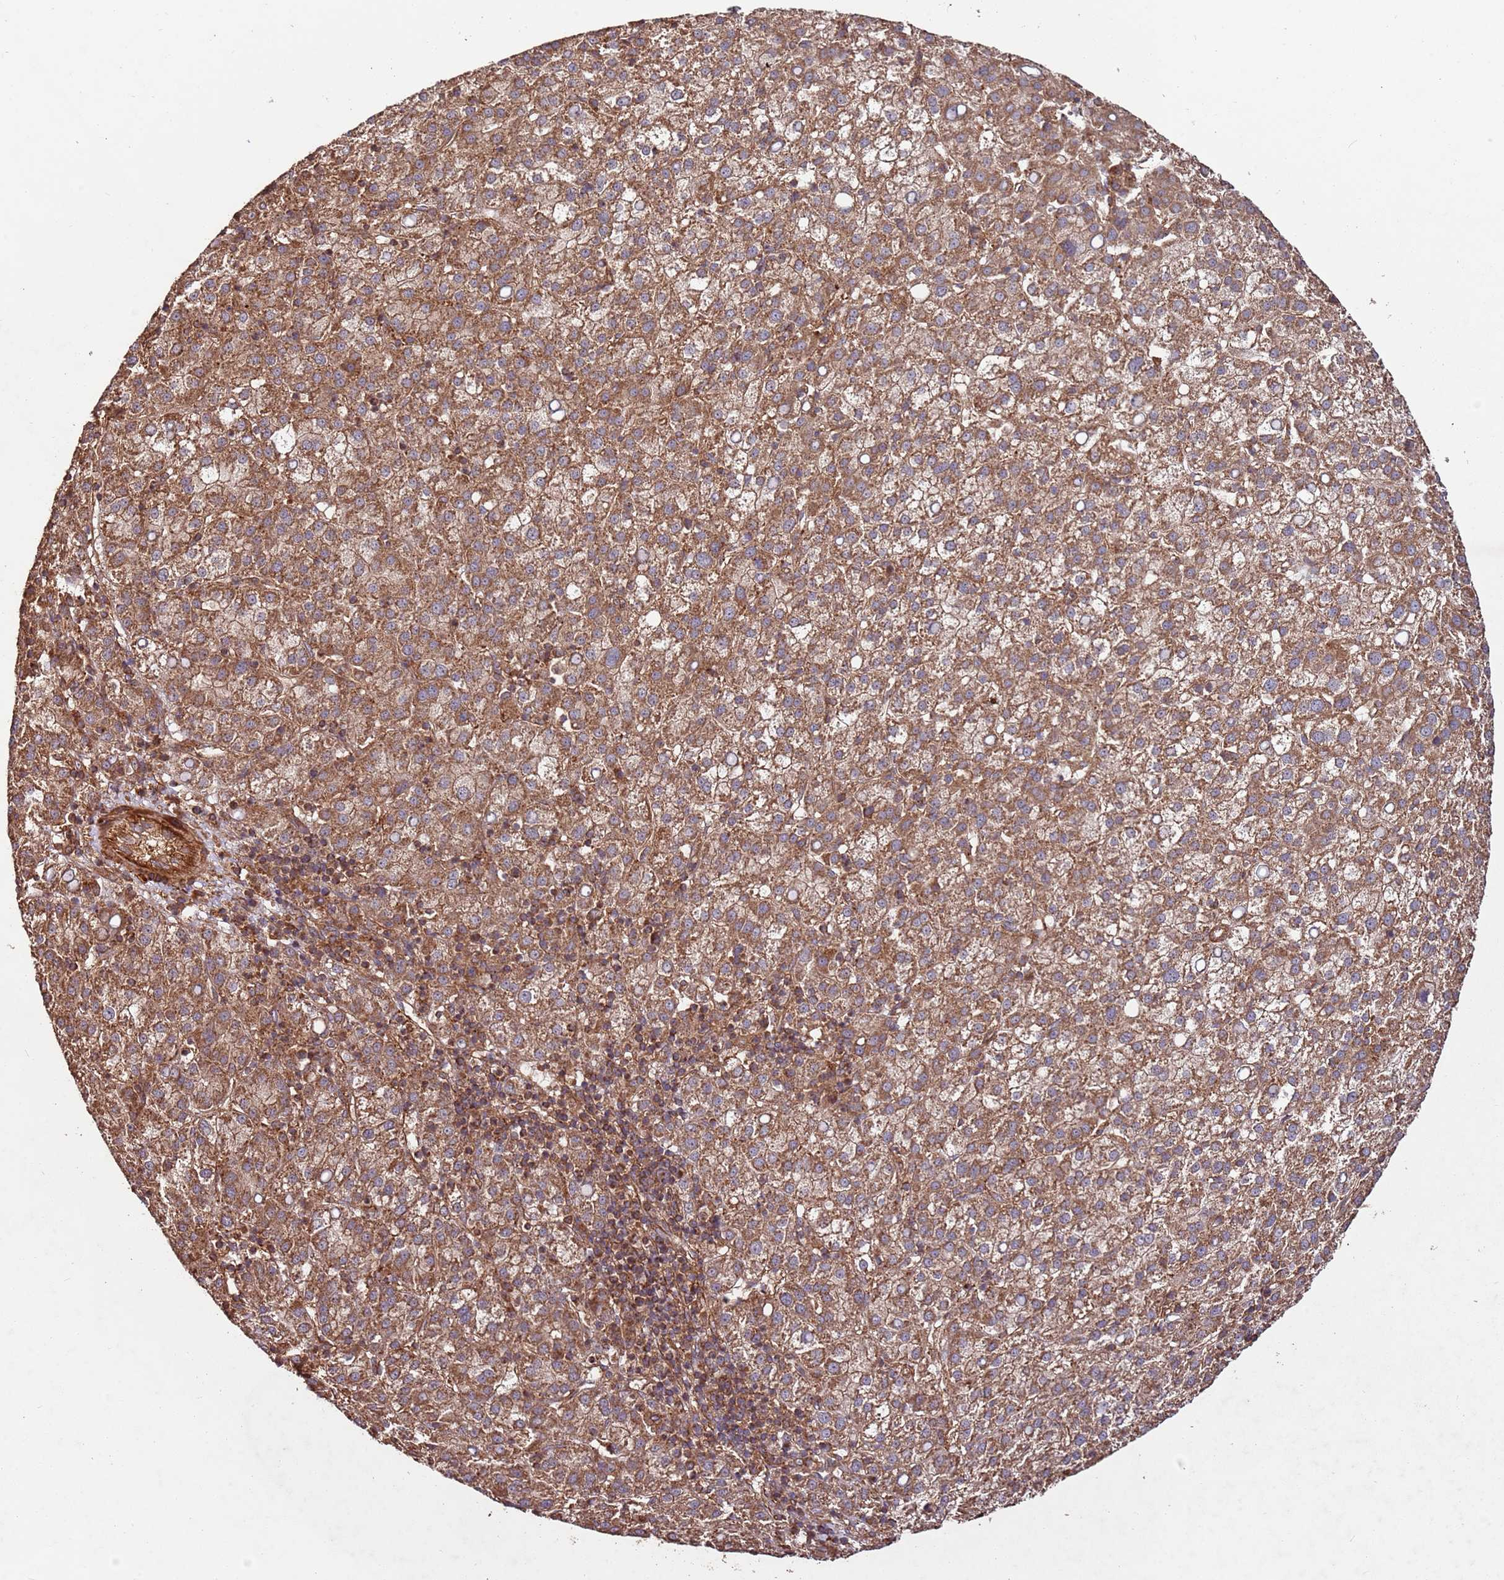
{"staining": {"intensity": "moderate", "quantity": ">75%", "location": "cytoplasmic/membranous"}, "tissue": "liver cancer", "cell_type": "Tumor cells", "image_type": "cancer", "snomed": [{"axis": "morphology", "description": "Carcinoma, Hepatocellular, NOS"}, {"axis": "topography", "description": "Liver"}], "caption": "Moderate cytoplasmic/membranous expression is identified in about >75% of tumor cells in hepatocellular carcinoma (liver). The staining was performed using DAB (3,3'-diaminobenzidine) to visualize the protein expression in brown, while the nuclei were stained in blue with hematoxylin (Magnification: 20x).", "gene": "FAM186A", "patient": {"sex": "female", "age": 58}}